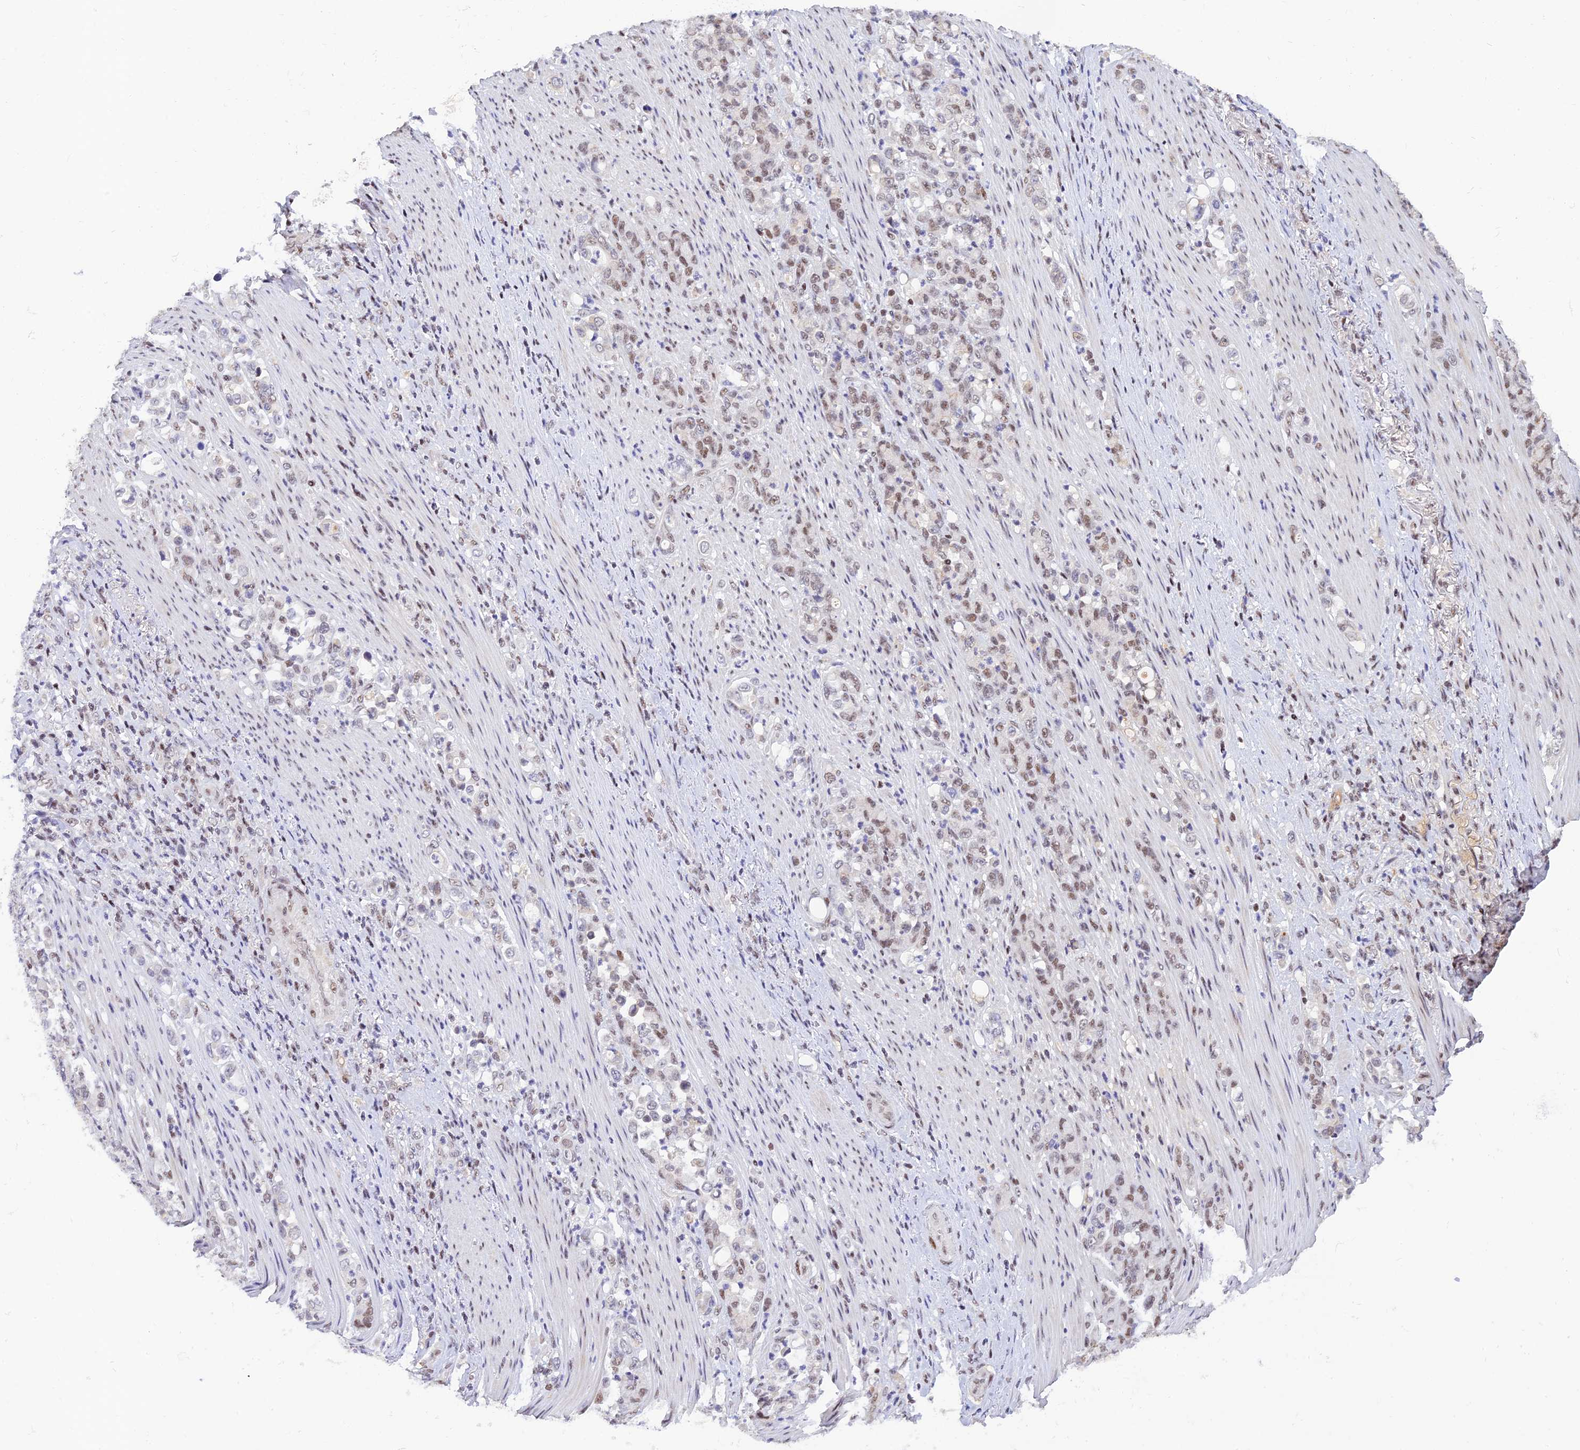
{"staining": {"intensity": "weak", "quantity": "25%-75%", "location": "nuclear"}, "tissue": "stomach cancer", "cell_type": "Tumor cells", "image_type": "cancer", "snomed": [{"axis": "morphology", "description": "Normal tissue, NOS"}, {"axis": "morphology", "description": "Adenocarcinoma, NOS"}, {"axis": "topography", "description": "Stomach"}], "caption": "This is an image of immunohistochemistry staining of adenocarcinoma (stomach), which shows weak positivity in the nuclear of tumor cells.", "gene": "THAP11", "patient": {"sex": "female", "age": 79}}